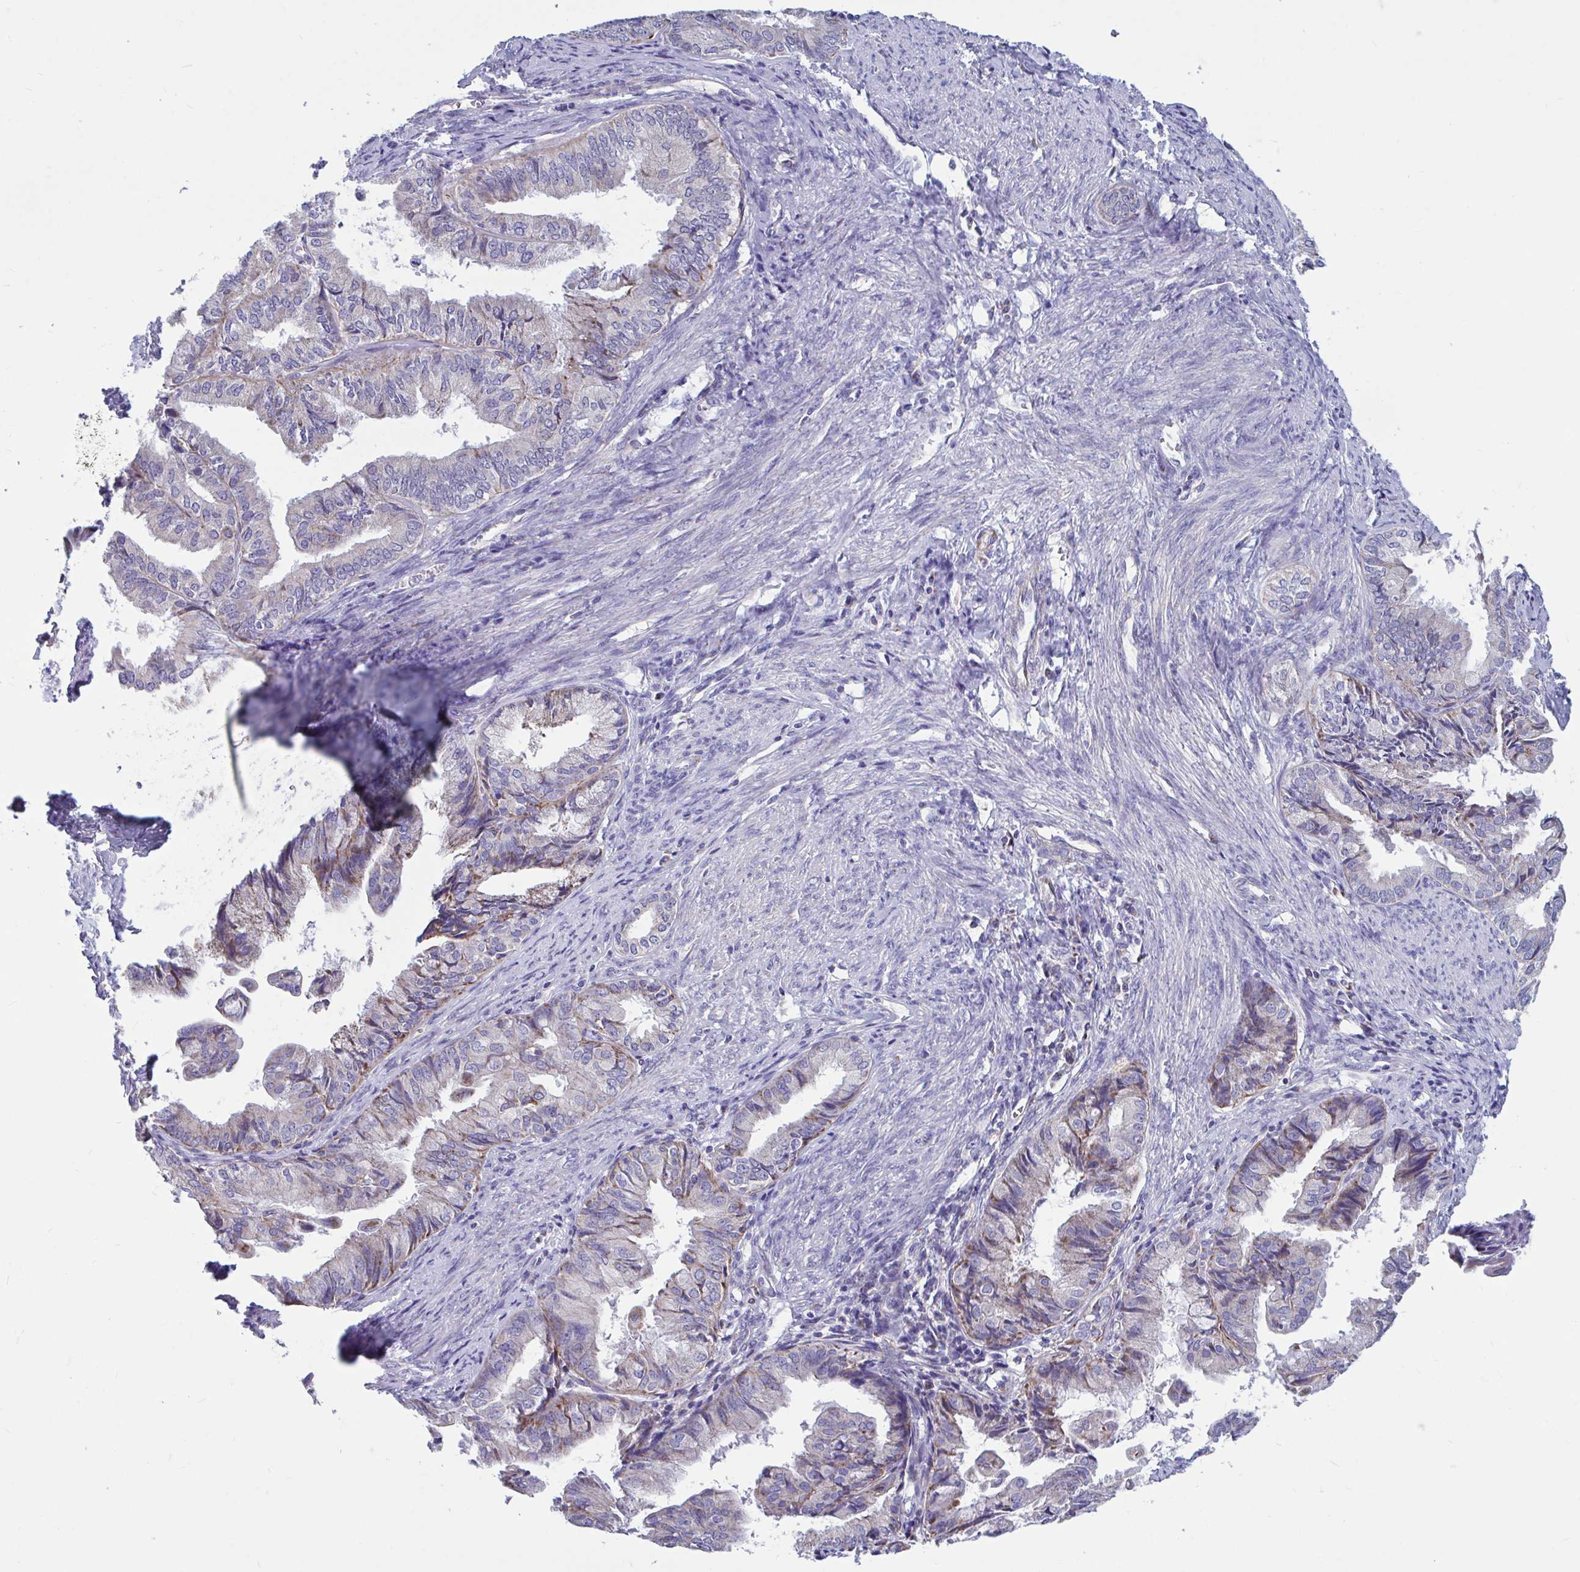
{"staining": {"intensity": "moderate", "quantity": "25%-75%", "location": "cytoplasmic/membranous"}, "tissue": "endometrial cancer", "cell_type": "Tumor cells", "image_type": "cancer", "snomed": [{"axis": "morphology", "description": "Adenocarcinoma, NOS"}, {"axis": "topography", "description": "Endometrium"}], "caption": "Adenocarcinoma (endometrial) stained with immunohistochemistry displays moderate cytoplasmic/membranous expression in about 25%-75% of tumor cells.", "gene": "OR13A1", "patient": {"sex": "female", "age": 86}}